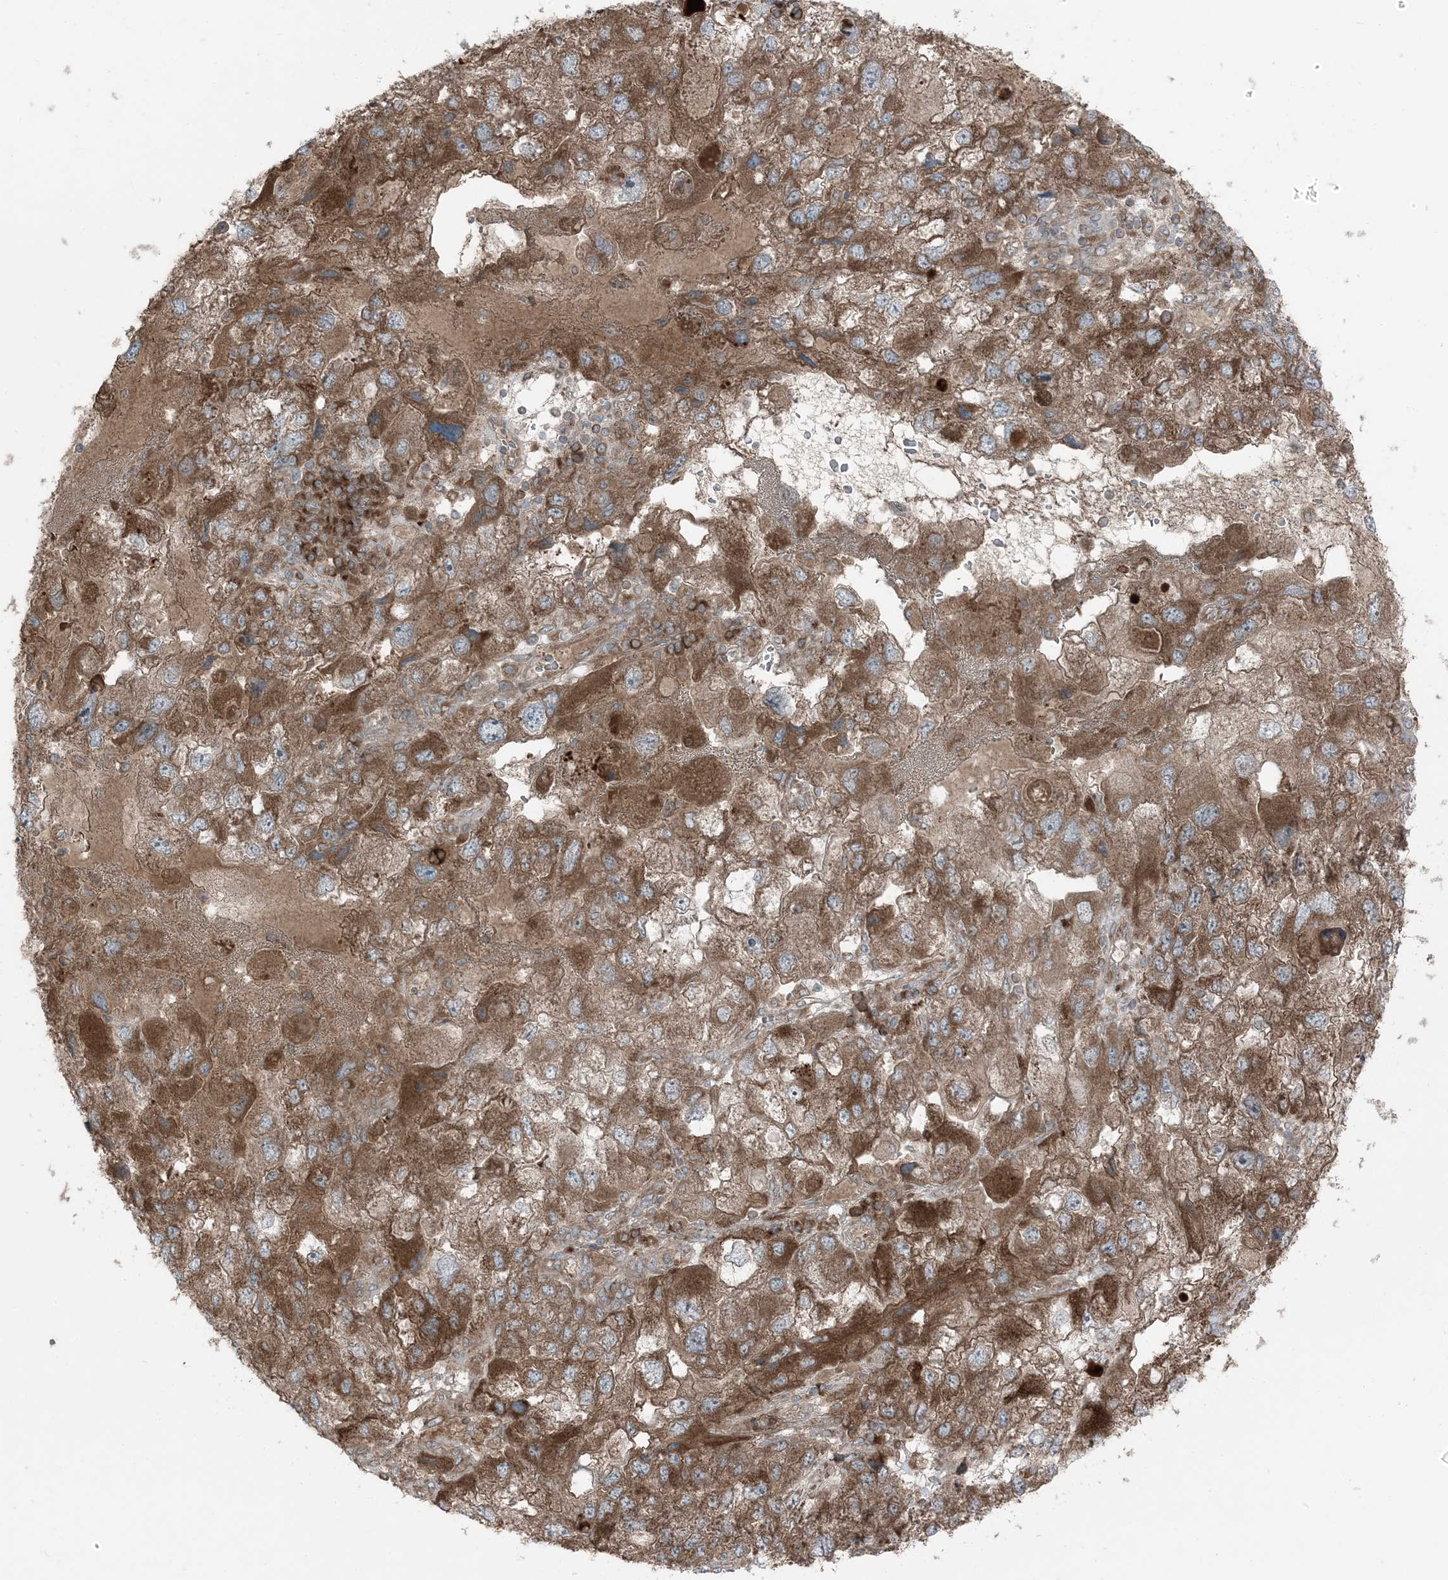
{"staining": {"intensity": "moderate", "quantity": ">75%", "location": "cytoplasmic/membranous"}, "tissue": "endometrial cancer", "cell_type": "Tumor cells", "image_type": "cancer", "snomed": [{"axis": "morphology", "description": "Adenocarcinoma, NOS"}, {"axis": "topography", "description": "Endometrium"}], "caption": "Endometrial adenocarcinoma was stained to show a protein in brown. There is medium levels of moderate cytoplasmic/membranous positivity in approximately >75% of tumor cells.", "gene": "RAB3GAP1", "patient": {"sex": "female", "age": 49}}